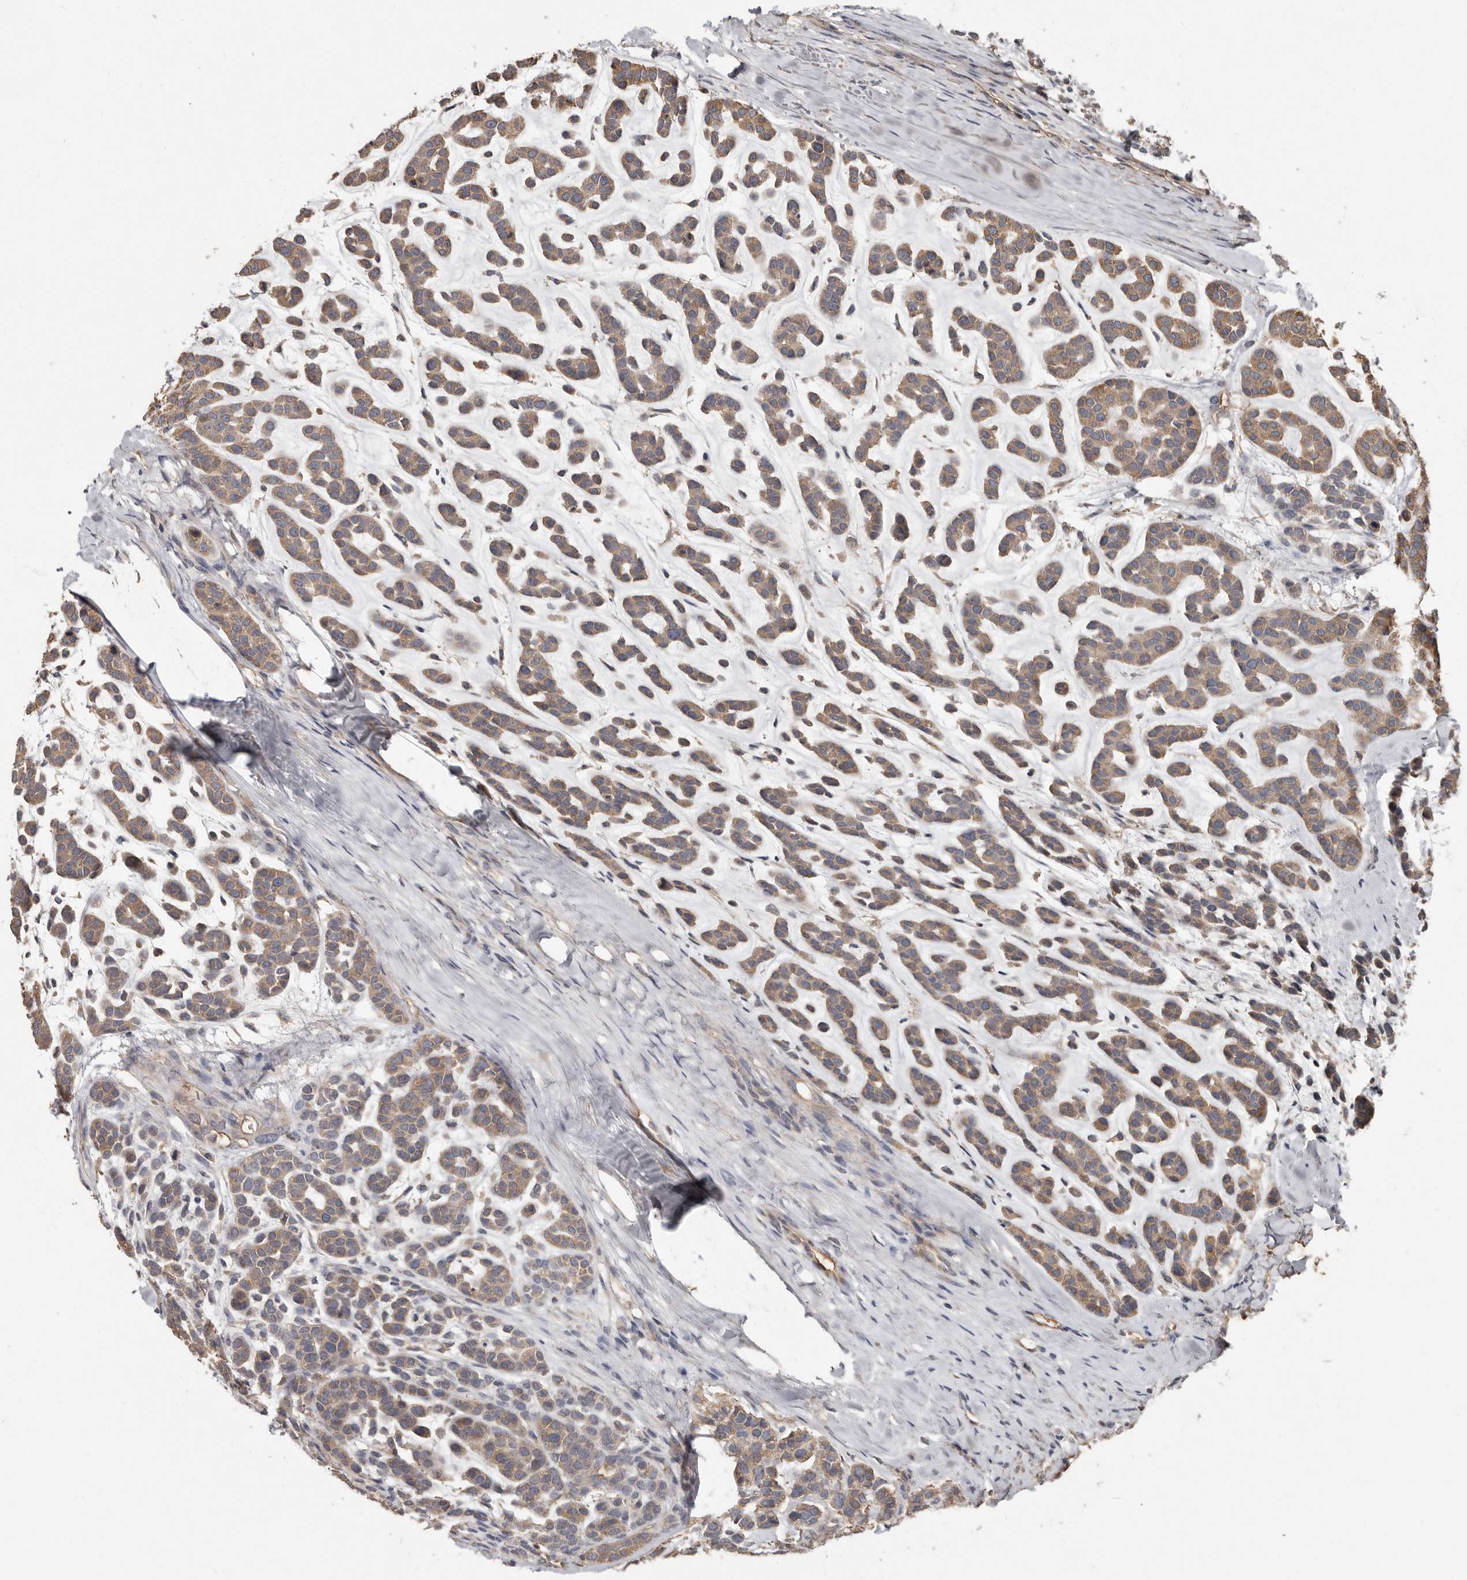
{"staining": {"intensity": "moderate", "quantity": ">75%", "location": "cytoplasmic/membranous"}, "tissue": "head and neck cancer", "cell_type": "Tumor cells", "image_type": "cancer", "snomed": [{"axis": "morphology", "description": "Adenocarcinoma, NOS"}, {"axis": "morphology", "description": "Adenoma, NOS"}, {"axis": "topography", "description": "Head-Neck"}], "caption": "Brown immunohistochemical staining in head and neck adenoma shows moderate cytoplasmic/membranous positivity in approximately >75% of tumor cells. (DAB IHC with brightfield microscopy, high magnification).", "gene": "KIF26B", "patient": {"sex": "female", "age": 55}}